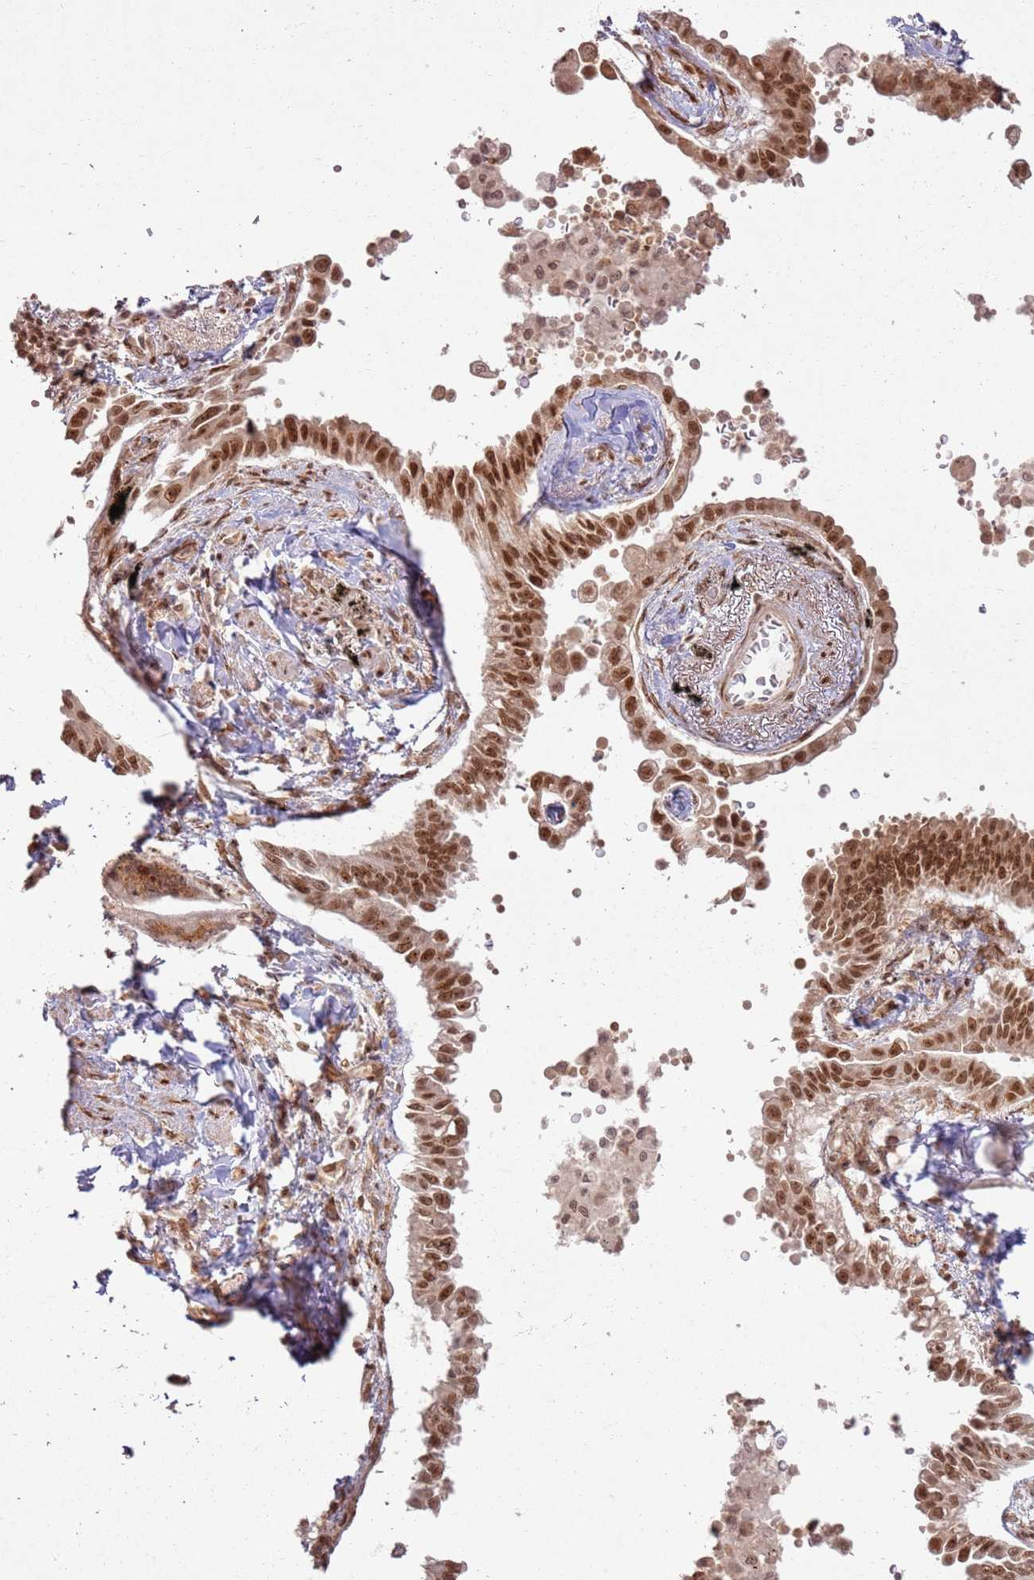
{"staining": {"intensity": "strong", "quantity": ">75%", "location": "cytoplasmic/membranous,nuclear"}, "tissue": "lung cancer", "cell_type": "Tumor cells", "image_type": "cancer", "snomed": [{"axis": "morphology", "description": "Adenocarcinoma, NOS"}, {"axis": "topography", "description": "Lung"}], "caption": "A photomicrograph of lung adenocarcinoma stained for a protein shows strong cytoplasmic/membranous and nuclear brown staining in tumor cells.", "gene": "KLHL36", "patient": {"sex": "male", "age": 67}}